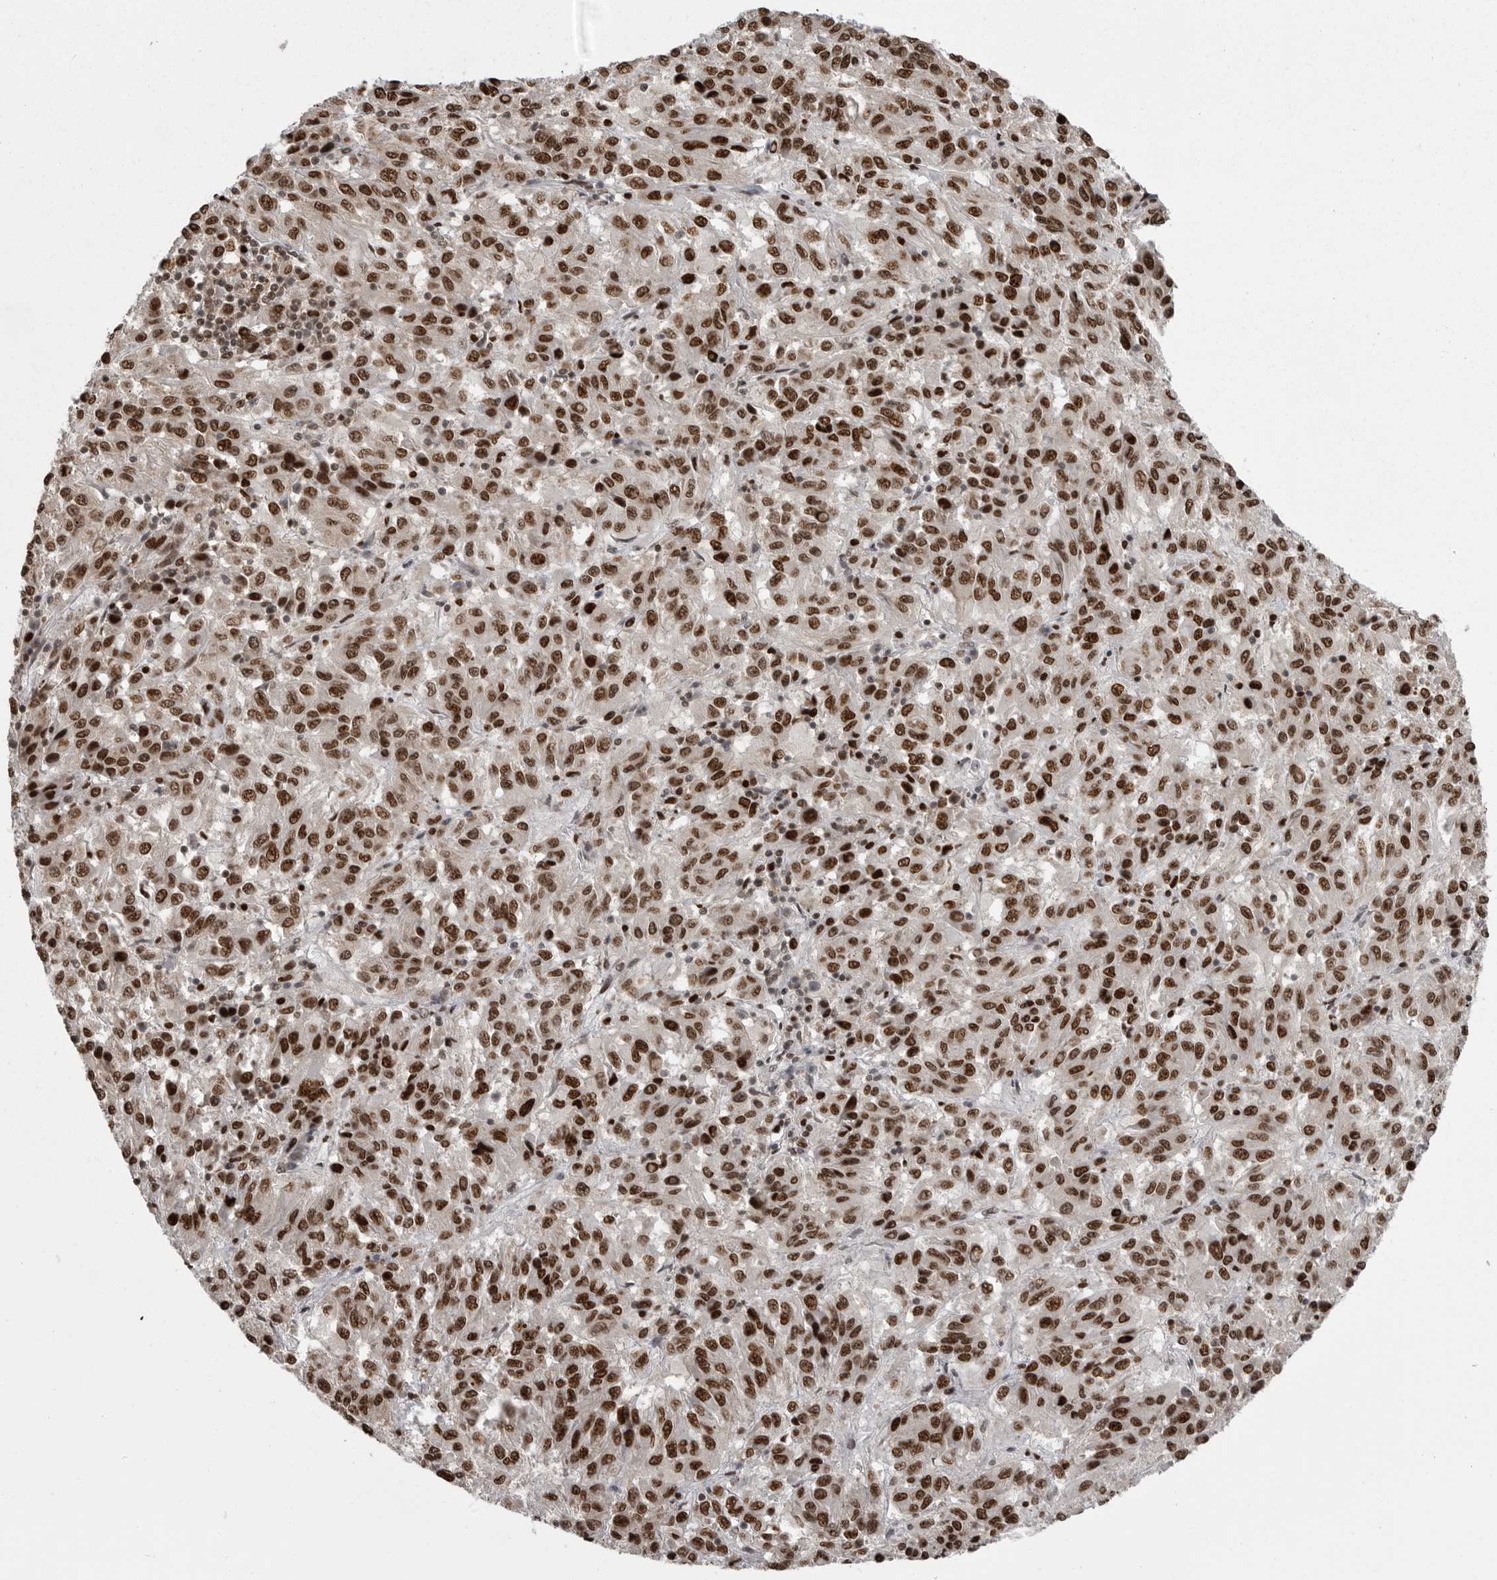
{"staining": {"intensity": "strong", "quantity": ">75%", "location": "nuclear"}, "tissue": "melanoma", "cell_type": "Tumor cells", "image_type": "cancer", "snomed": [{"axis": "morphology", "description": "Malignant melanoma, Metastatic site"}, {"axis": "topography", "description": "Lung"}], "caption": "Immunohistochemistry photomicrograph of human malignant melanoma (metastatic site) stained for a protein (brown), which demonstrates high levels of strong nuclear expression in approximately >75% of tumor cells.", "gene": "YAF2", "patient": {"sex": "male", "age": 64}}